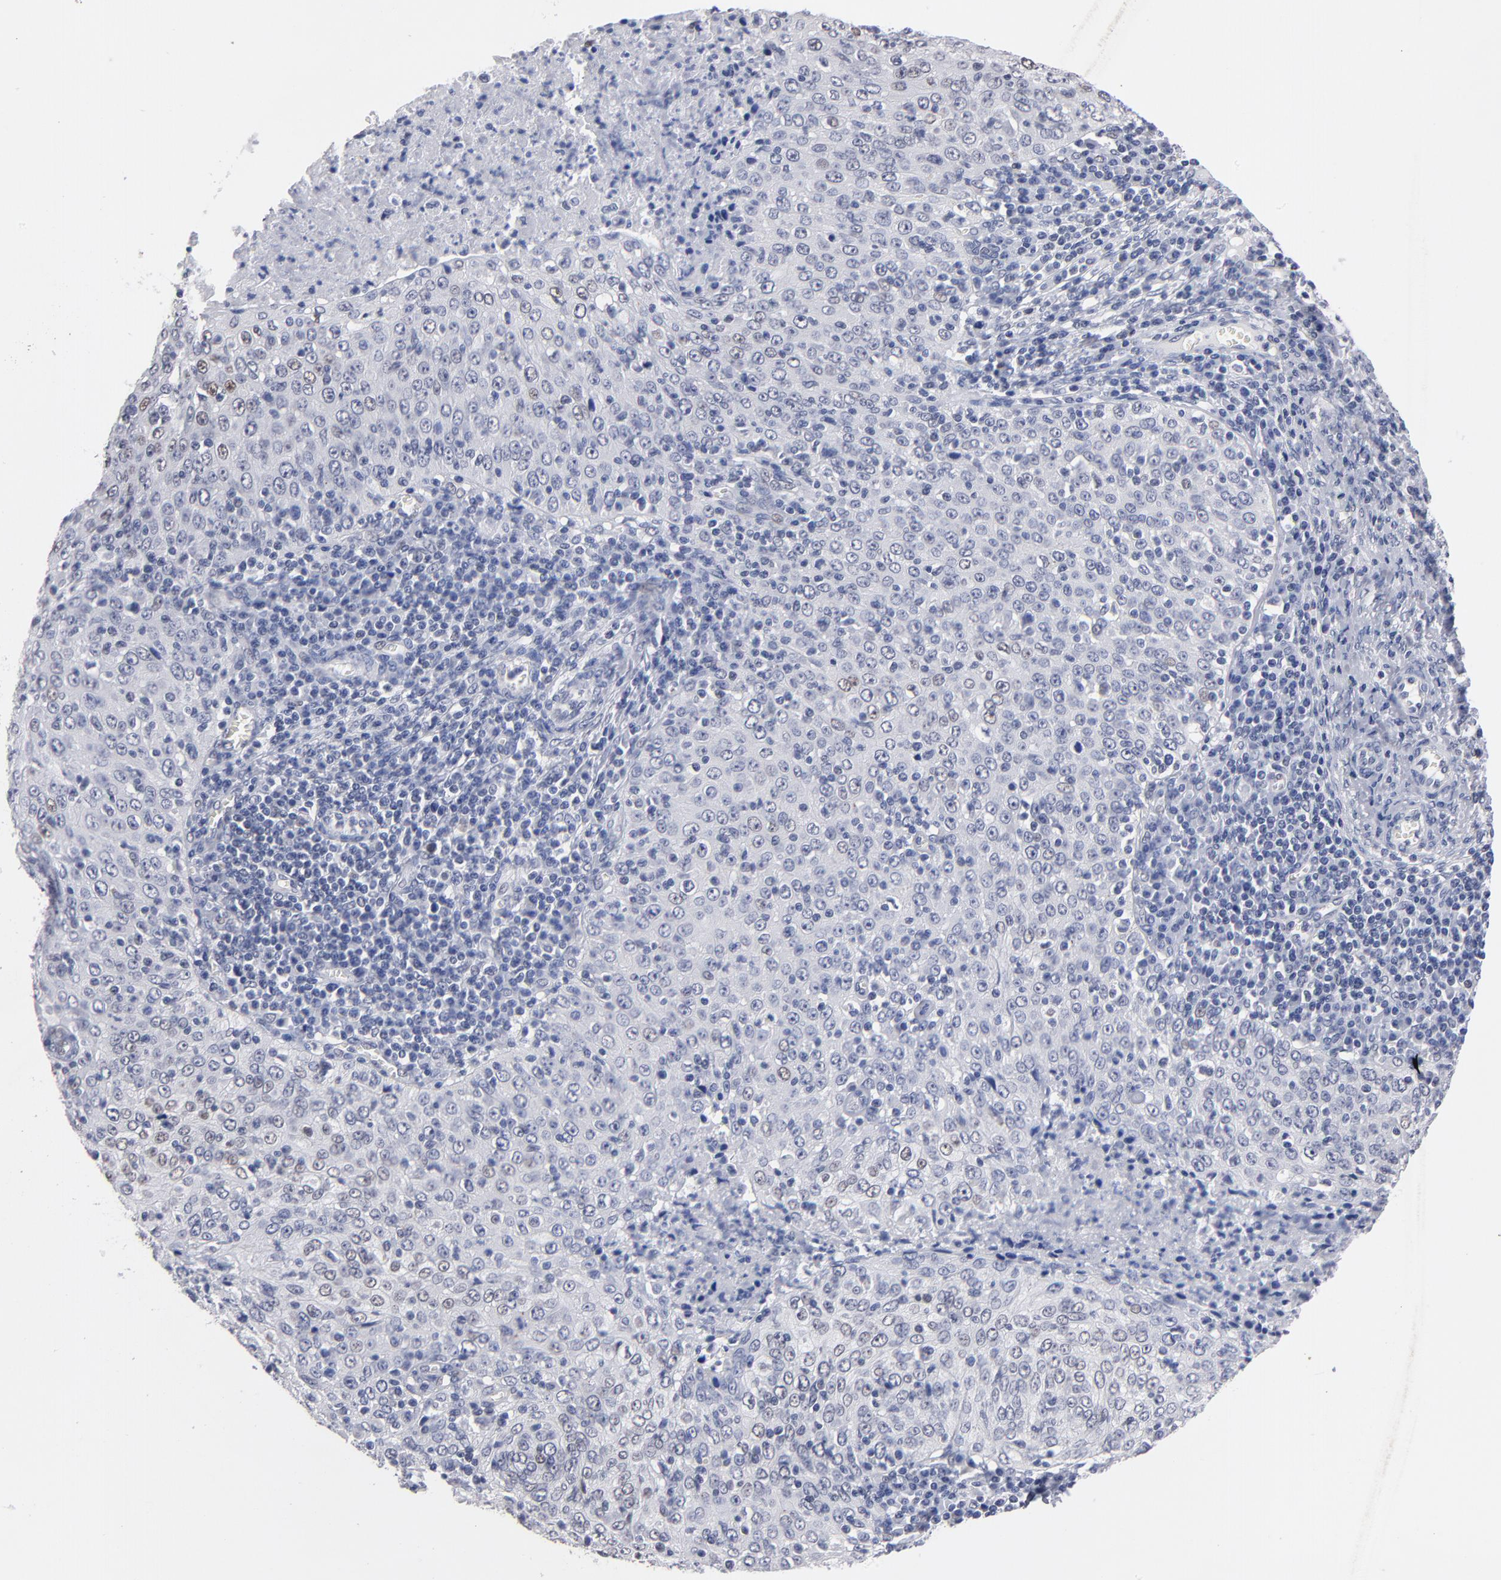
{"staining": {"intensity": "negative", "quantity": "none", "location": "none"}, "tissue": "cervical cancer", "cell_type": "Tumor cells", "image_type": "cancer", "snomed": [{"axis": "morphology", "description": "Squamous cell carcinoma, NOS"}, {"axis": "topography", "description": "Cervix"}], "caption": "Tumor cells show no significant protein positivity in cervical cancer.", "gene": "MN1", "patient": {"sex": "female", "age": 27}}